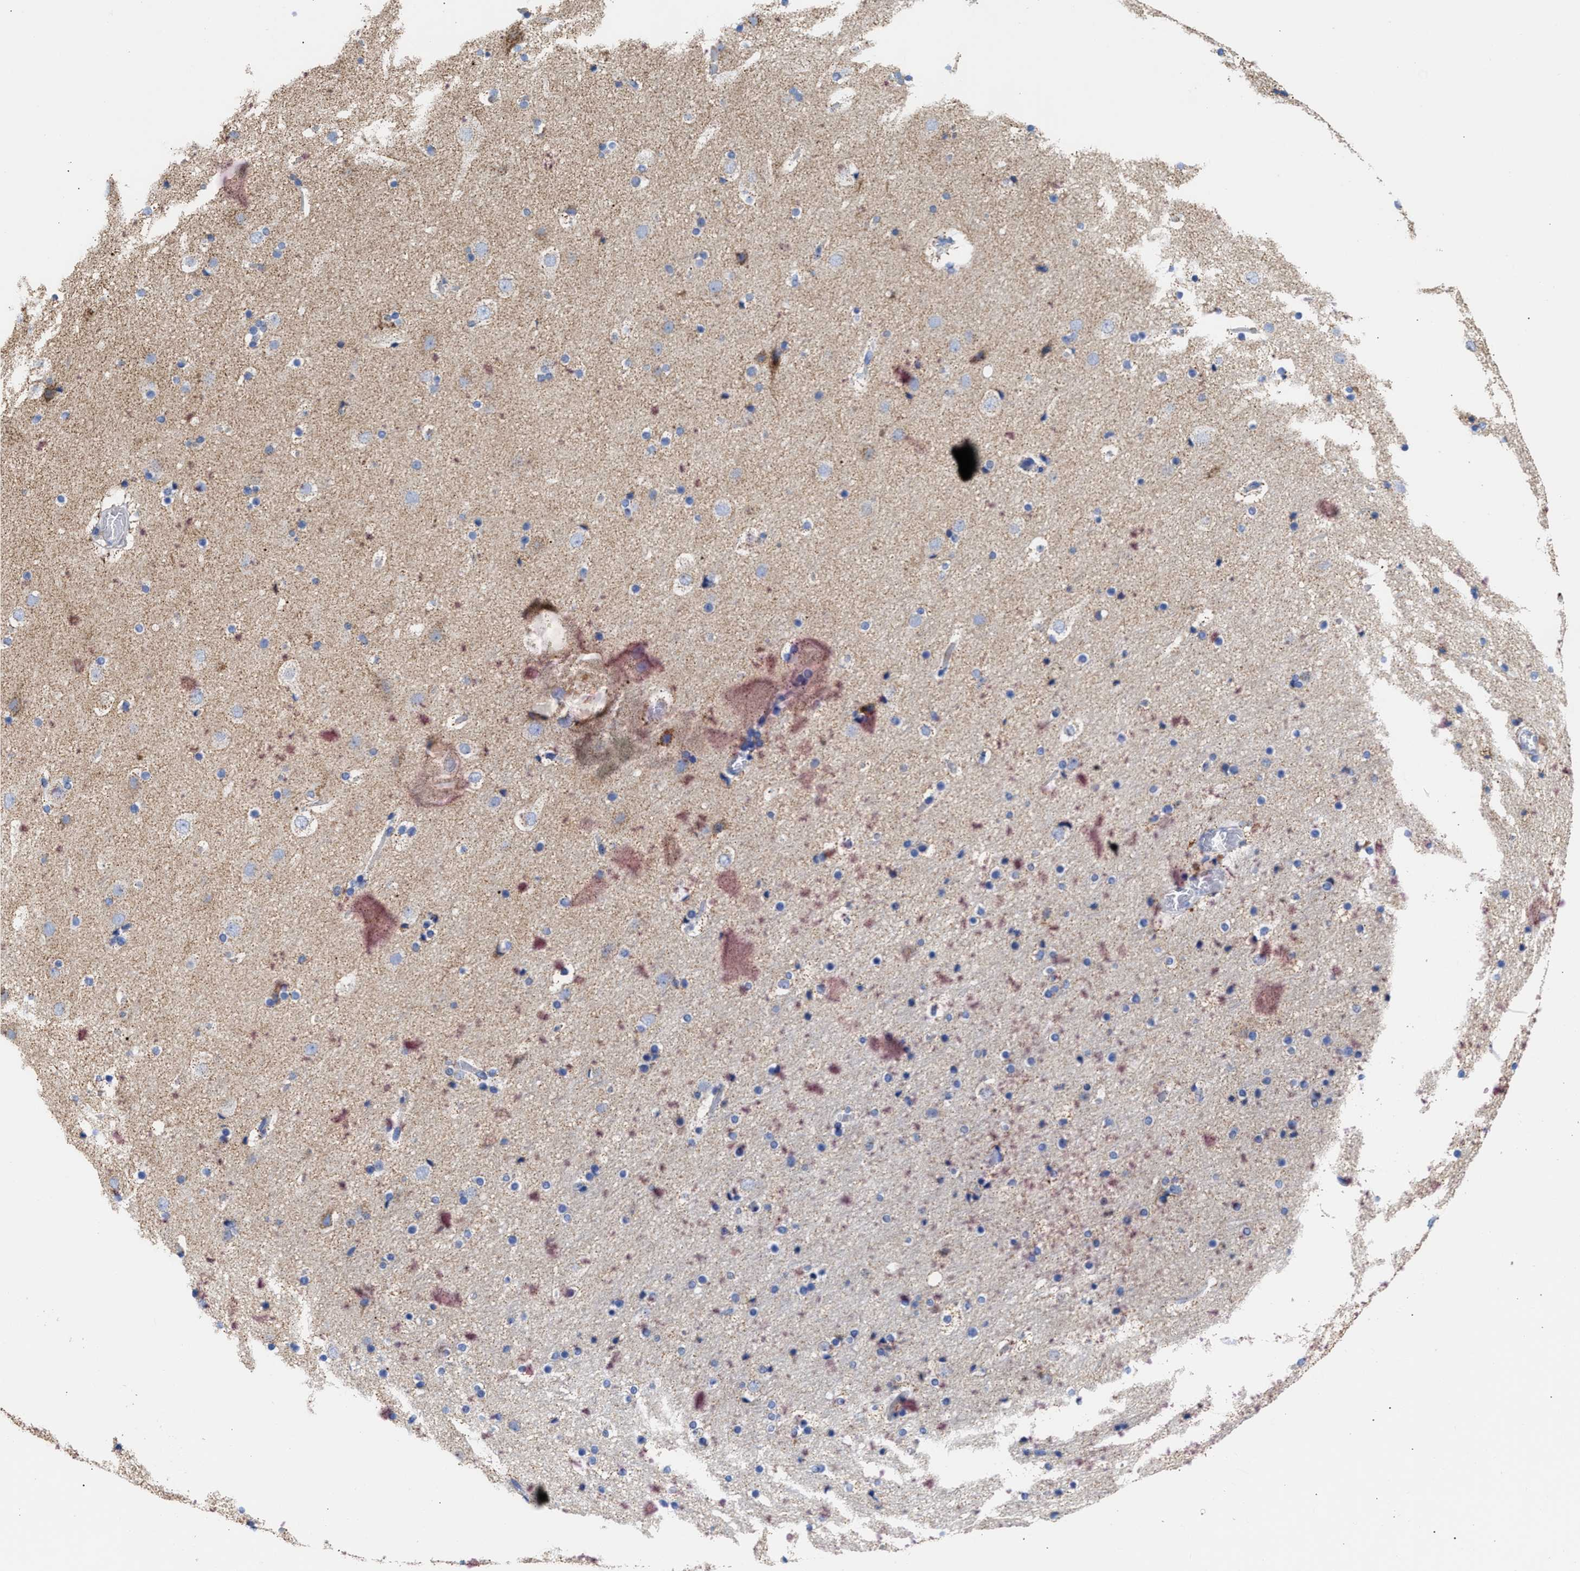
{"staining": {"intensity": "negative", "quantity": "none", "location": "none"}, "tissue": "cerebral cortex", "cell_type": "Endothelial cells", "image_type": "normal", "snomed": [{"axis": "morphology", "description": "Normal tissue, NOS"}, {"axis": "topography", "description": "Cerebral cortex"}], "caption": "IHC micrograph of unremarkable human cerebral cortex stained for a protein (brown), which demonstrates no staining in endothelial cells.", "gene": "ACOT13", "patient": {"sex": "male", "age": 57}}